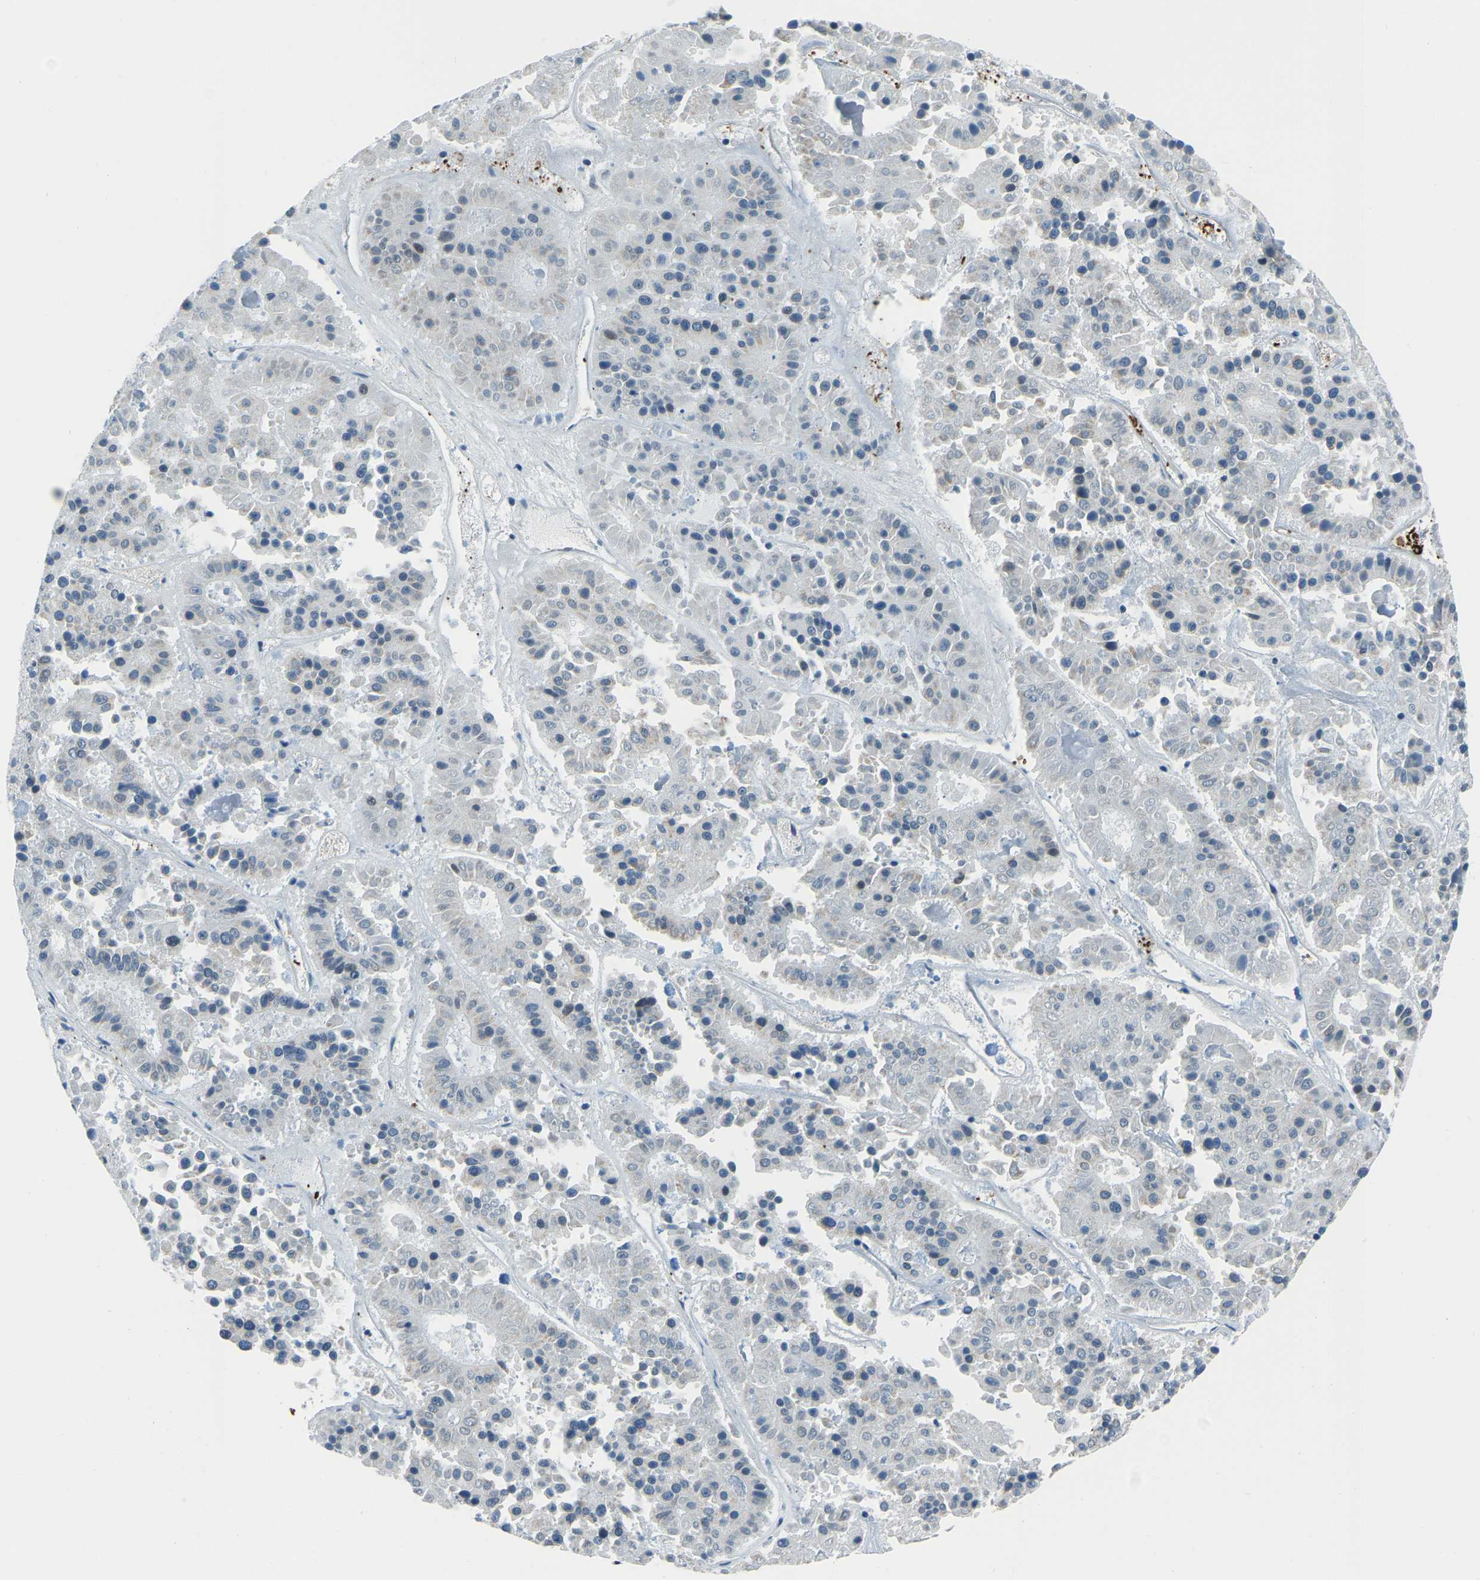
{"staining": {"intensity": "negative", "quantity": "none", "location": "none"}, "tissue": "pancreatic cancer", "cell_type": "Tumor cells", "image_type": "cancer", "snomed": [{"axis": "morphology", "description": "Adenocarcinoma, NOS"}, {"axis": "topography", "description": "Pancreas"}], "caption": "This is a micrograph of IHC staining of pancreatic adenocarcinoma, which shows no expression in tumor cells.", "gene": "RBM33", "patient": {"sex": "male", "age": 50}}